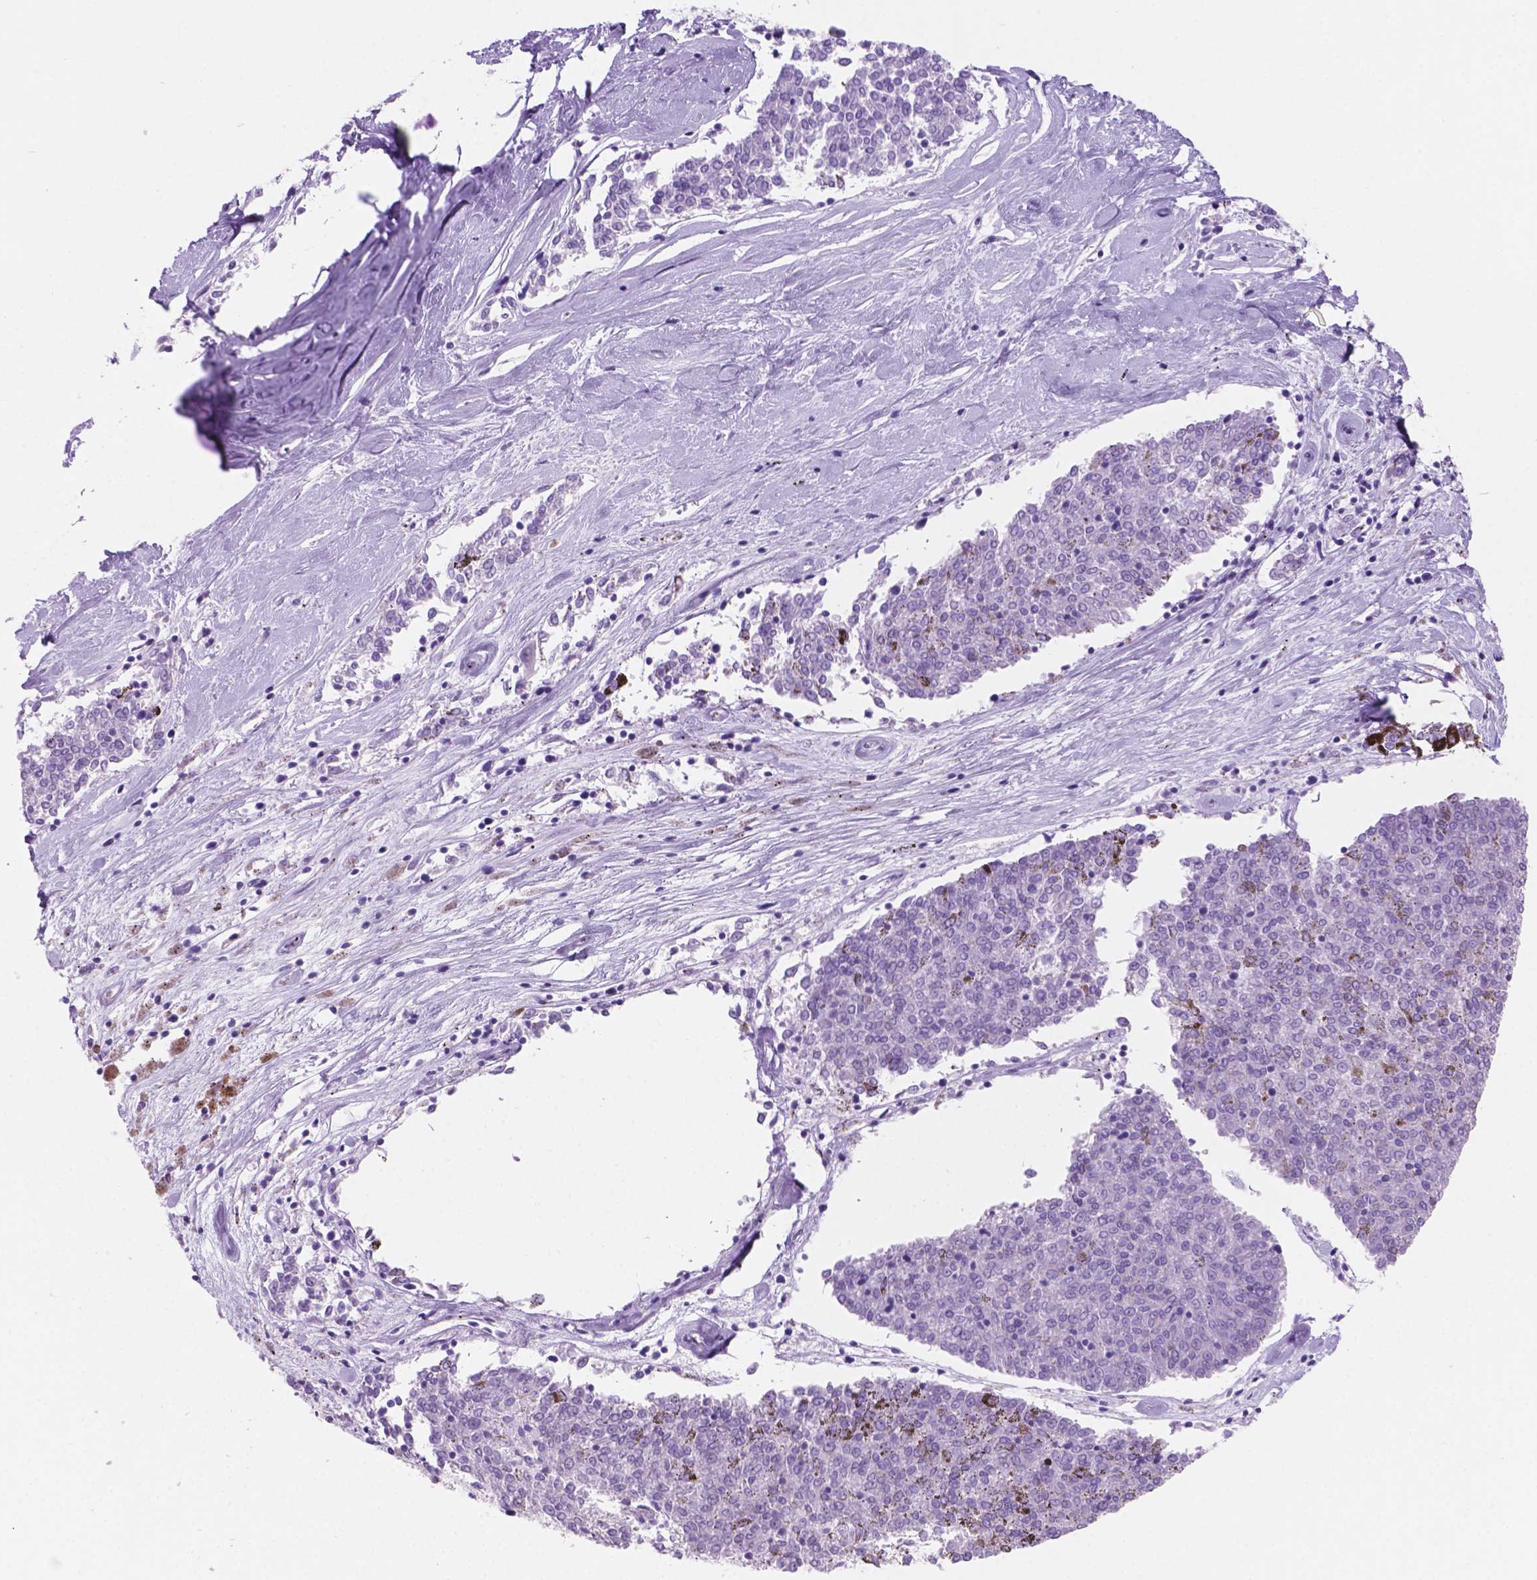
{"staining": {"intensity": "negative", "quantity": "none", "location": "none"}, "tissue": "melanoma", "cell_type": "Tumor cells", "image_type": "cancer", "snomed": [{"axis": "morphology", "description": "Malignant melanoma, NOS"}, {"axis": "topography", "description": "Skin"}], "caption": "IHC micrograph of malignant melanoma stained for a protein (brown), which shows no staining in tumor cells.", "gene": "GRIN2B", "patient": {"sex": "female", "age": 72}}